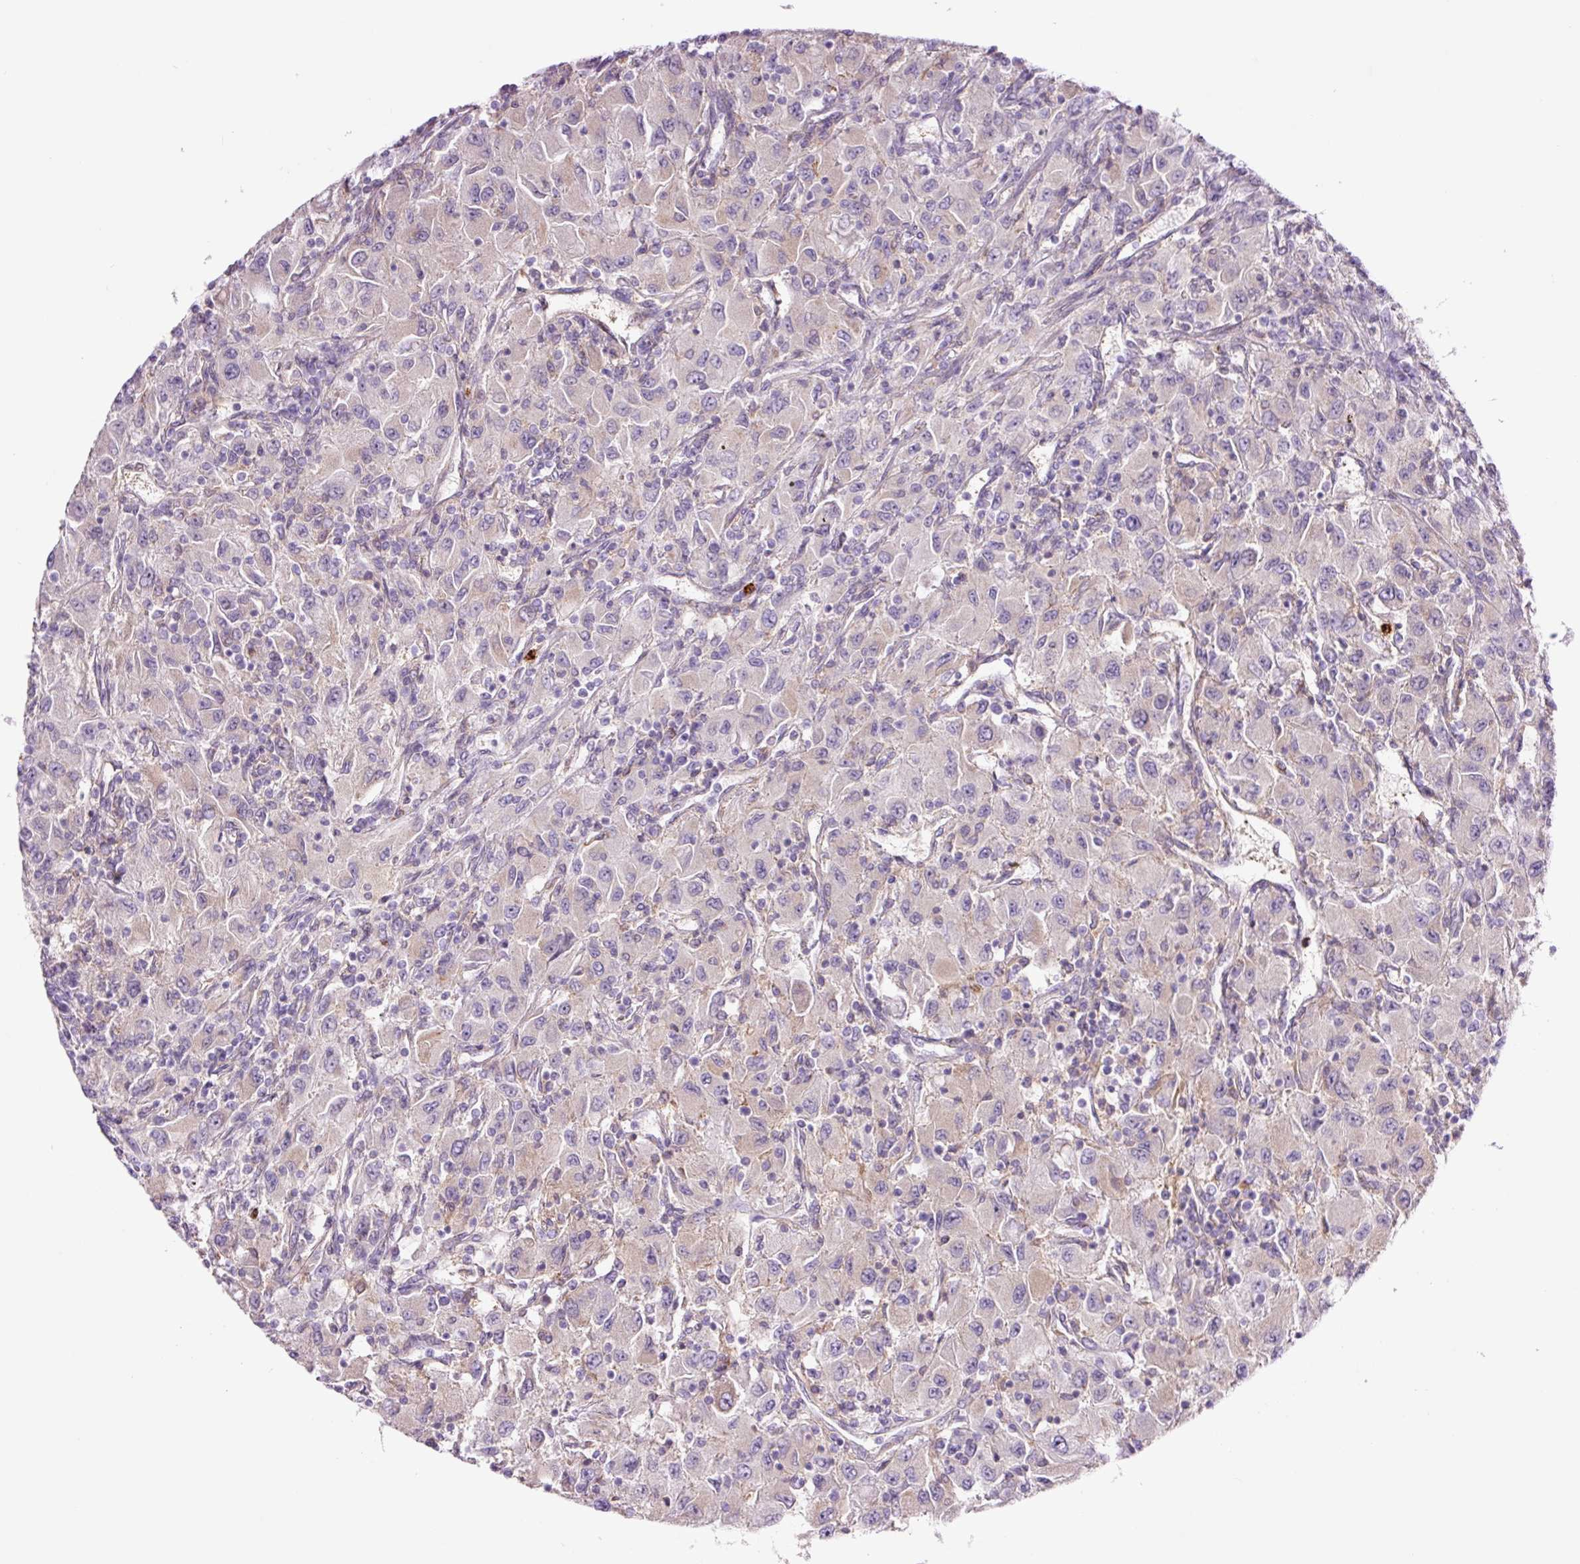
{"staining": {"intensity": "weak", "quantity": "<25%", "location": "cytoplasmic/membranous"}, "tissue": "renal cancer", "cell_type": "Tumor cells", "image_type": "cancer", "snomed": [{"axis": "morphology", "description": "Adenocarcinoma, NOS"}, {"axis": "topography", "description": "Kidney"}], "caption": "IHC of human renal adenocarcinoma demonstrates no expression in tumor cells.", "gene": "SH2D6", "patient": {"sex": "female", "age": 67}}